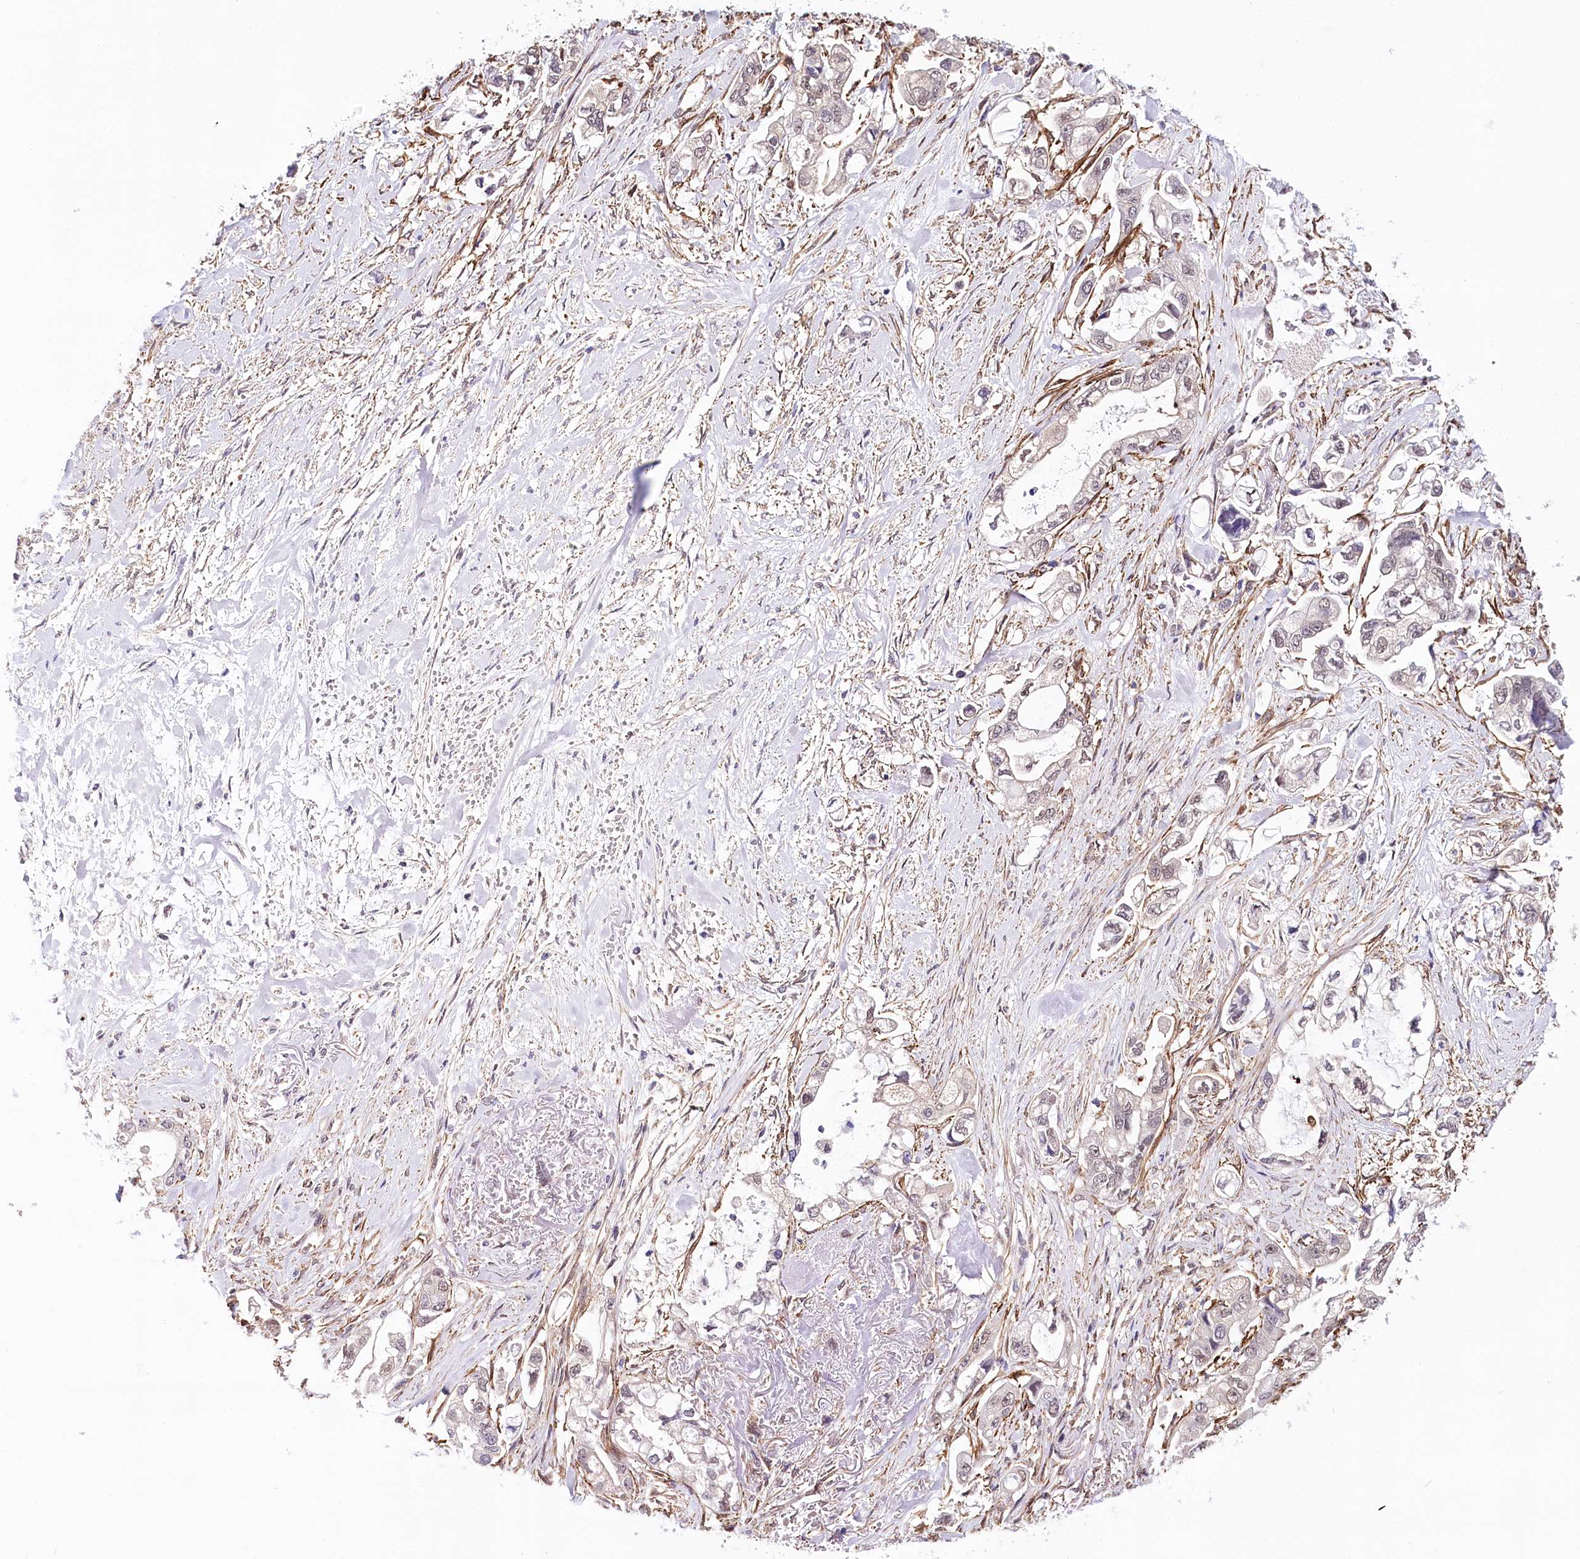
{"staining": {"intensity": "weak", "quantity": "<25%", "location": "nuclear"}, "tissue": "stomach cancer", "cell_type": "Tumor cells", "image_type": "cancer", "snomed": [{"axis": "morphology", "description": "Adenocarcinoma, NOS"}, {"axis": "topography", "description": "Stomach"}], "caption": "The histopathology image shows no staining of tumor cells in stomach adenocarcinoma. (DAB IHC, high magnification).", "gene": "PPP2R5B", "patient": {"sex": "male", "age": 62}}